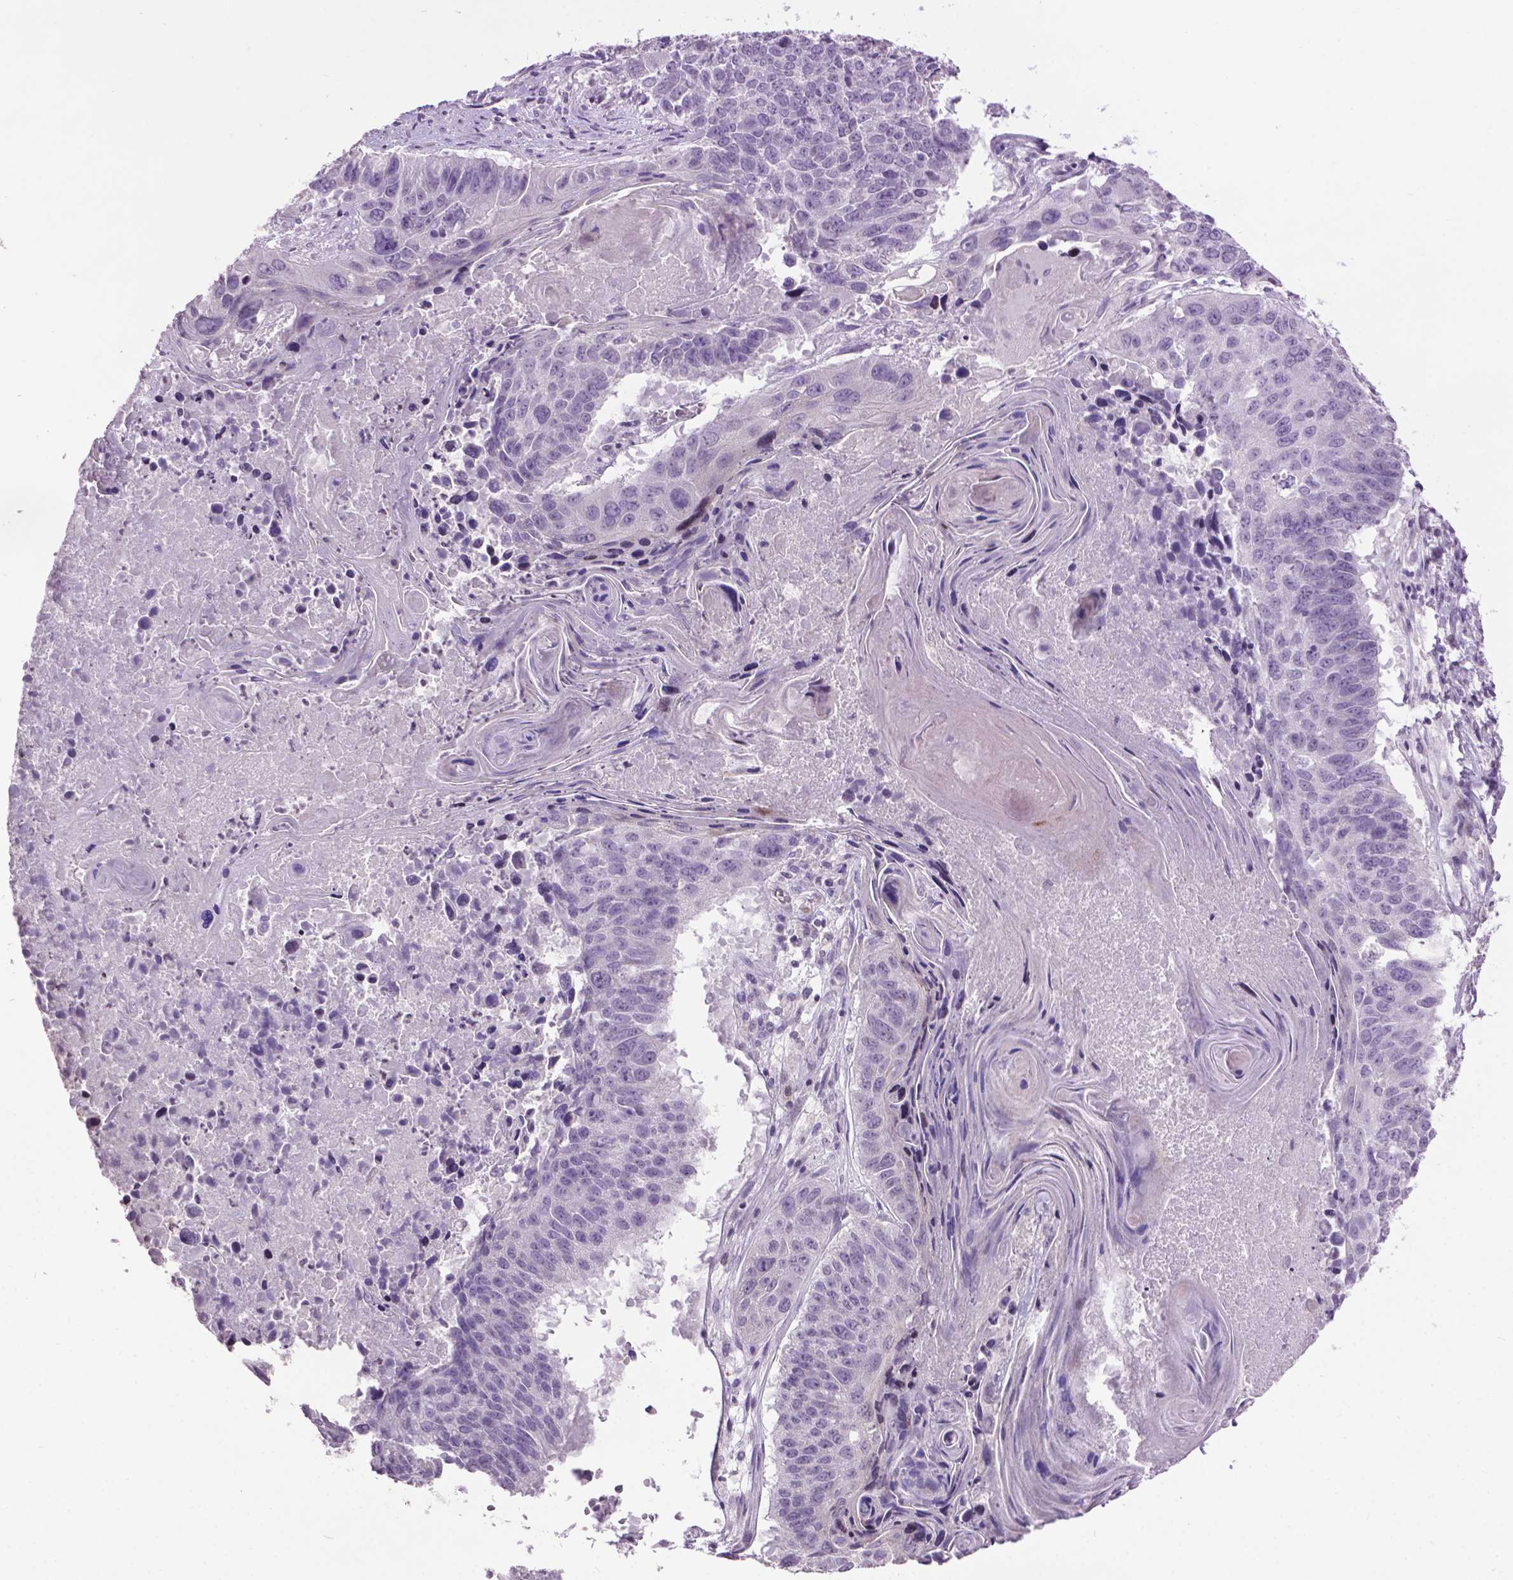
{"staining": {"intensity": "negative", "quantity": "none", "location": "none"}, "tissue": "lung cancer", "cell_type": "Tumor cells", "image_type": "cancer", "snomed": [{"axis": "morphology", "description": "Squamous cell carcinoma, NOS"}, {"axis": "topography", "description": "Lung"}], "caption": "IHC of squamous cell carcinoma (lung) reveals no positivity in tumor cells.", "gene": "TH", "patient": {"sex": "male", "age": 73}}